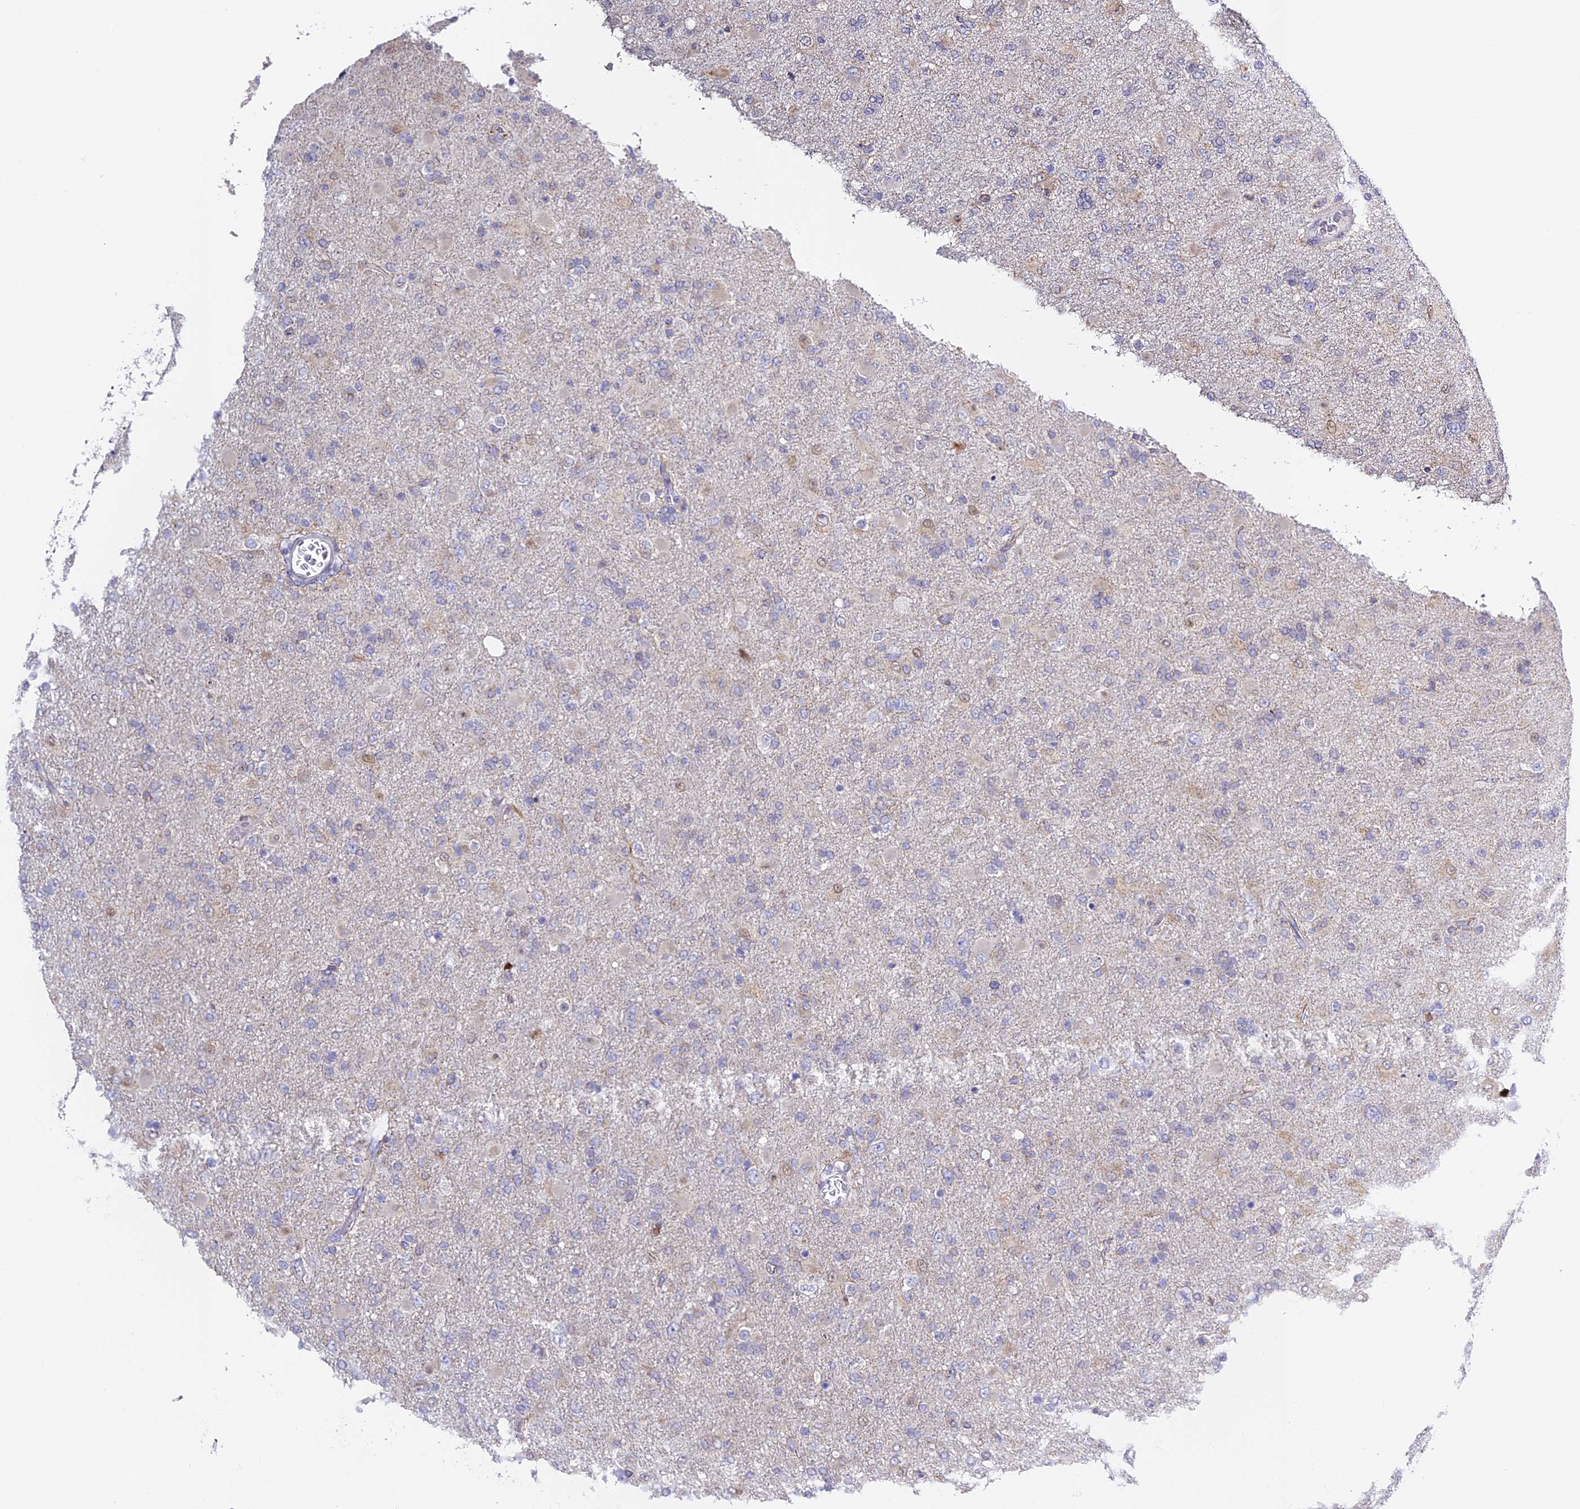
{"staining": {"intensity": "negative", "quantity": "none", "location": "none"}, "tissue": "glioma", "cell_type": "Tumor cells", "image_type": "cancer", "snomed": [{"axis": "morphology", "description": "Glioma, malignant, Low grade"}, {"axis": "topography", "description": "Brain"}], "caption": "Protein analysis of low-grade glioma (malignant) displays no significant staining in tumor cells.", "gene": "SERP1", "patient": {"sex": "male", "age": 65}}